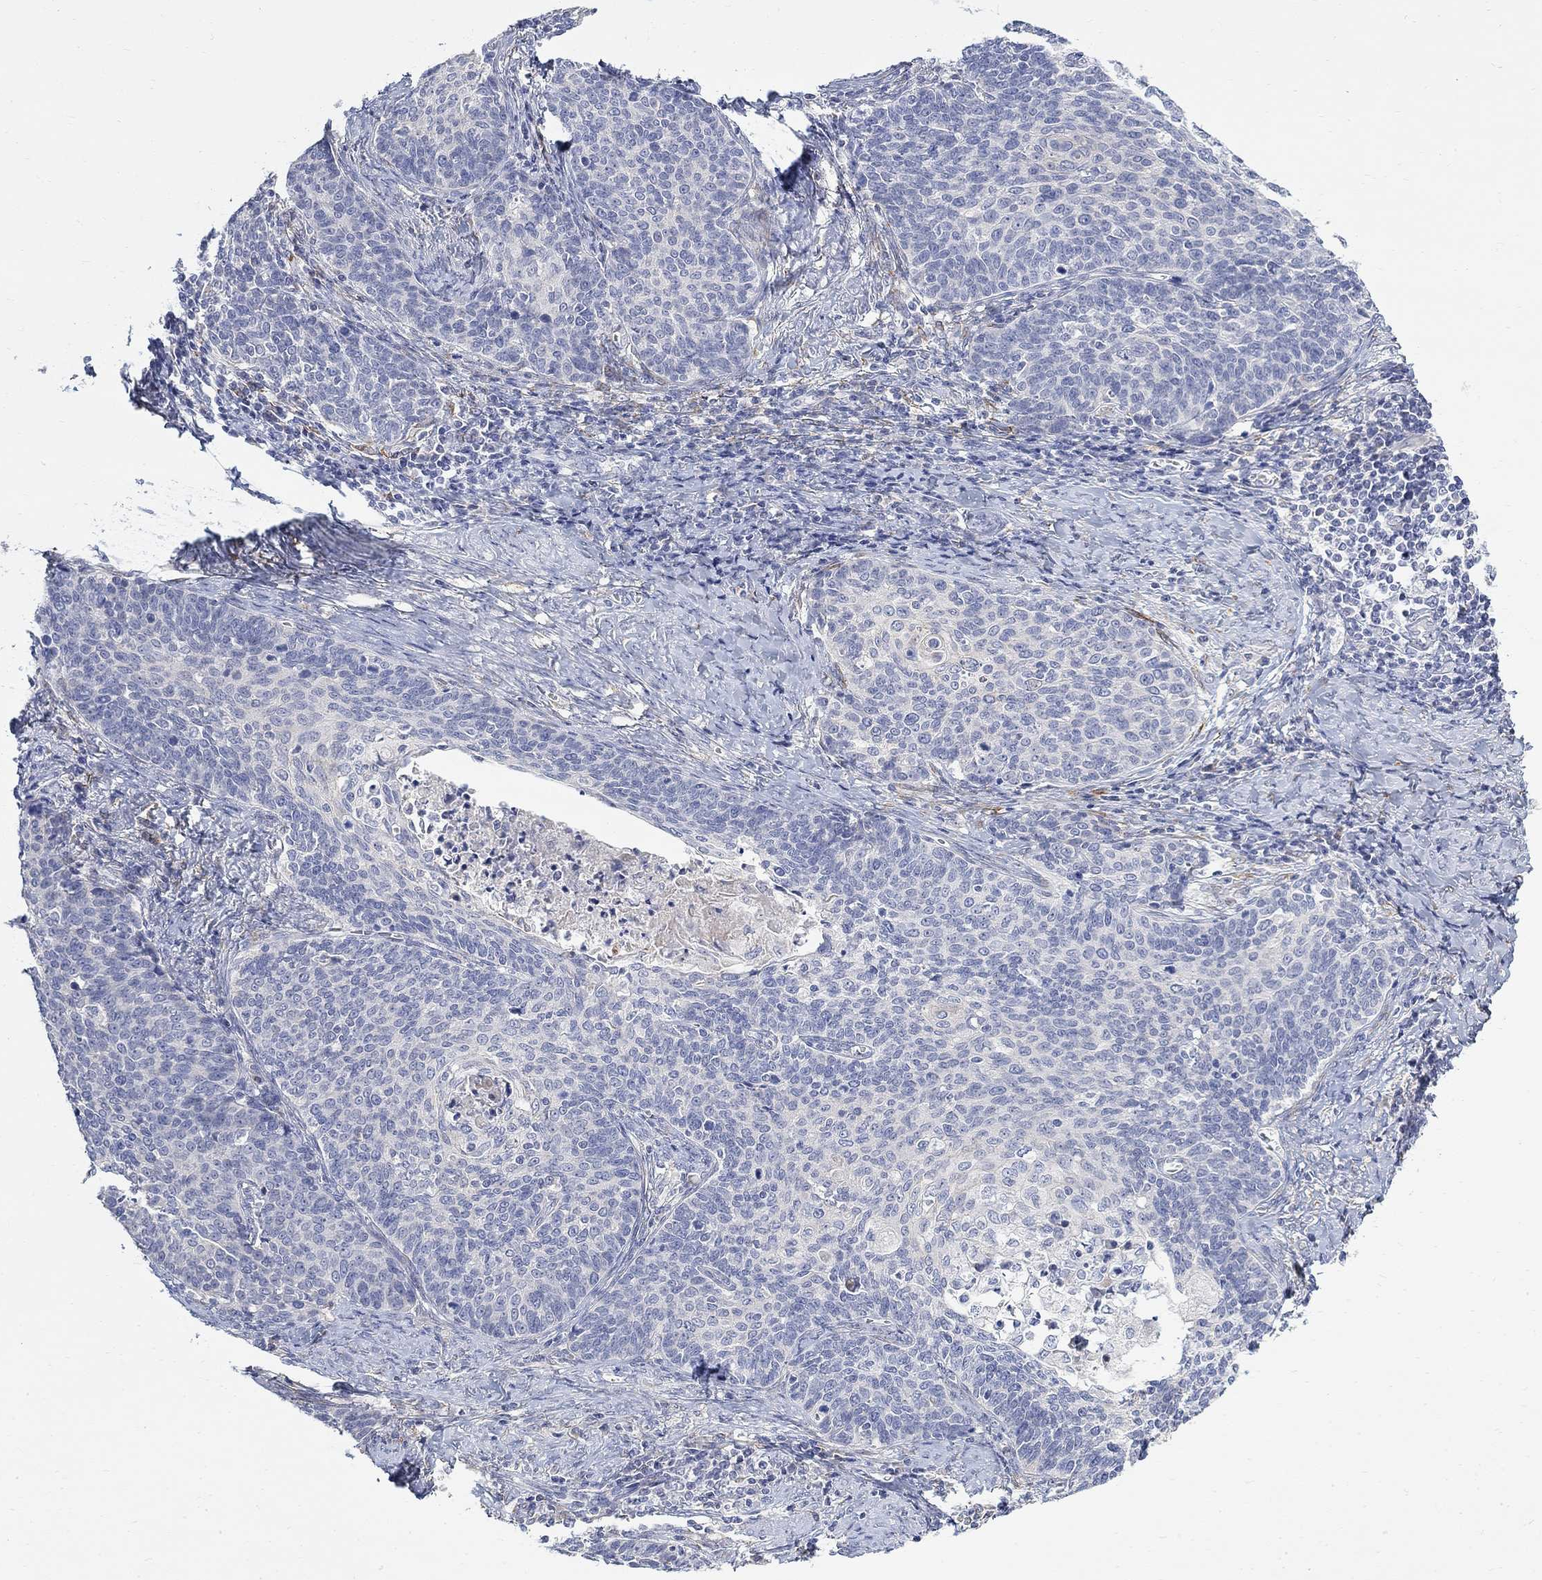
{"staining": {"intensity": "negative", "quantity": "none", "location": "none"}, "tissue": "cervical cancer", "cell_type": "Tumor cells", "image_type": "cancer", "snomed": [{"axis": "morphology", "description": "Normal tissue, NOS"}, {"axis": "morphology", "description": "Squamous cell carcinoma, NOS"}, {"axis": "topography", "description": "Cervix"}], "caption": "High power microscopy micrograph of an immunohistochemistry (IHC) photomicrograph of cervical squamous cell carcinoma, revealing no significant staining in tumor cells. (Brightfield microscopy of DAB immunohistochemistry at high magnification).", "gene": "FNDC5", "patient": {"sex": "female", "age": 39}}